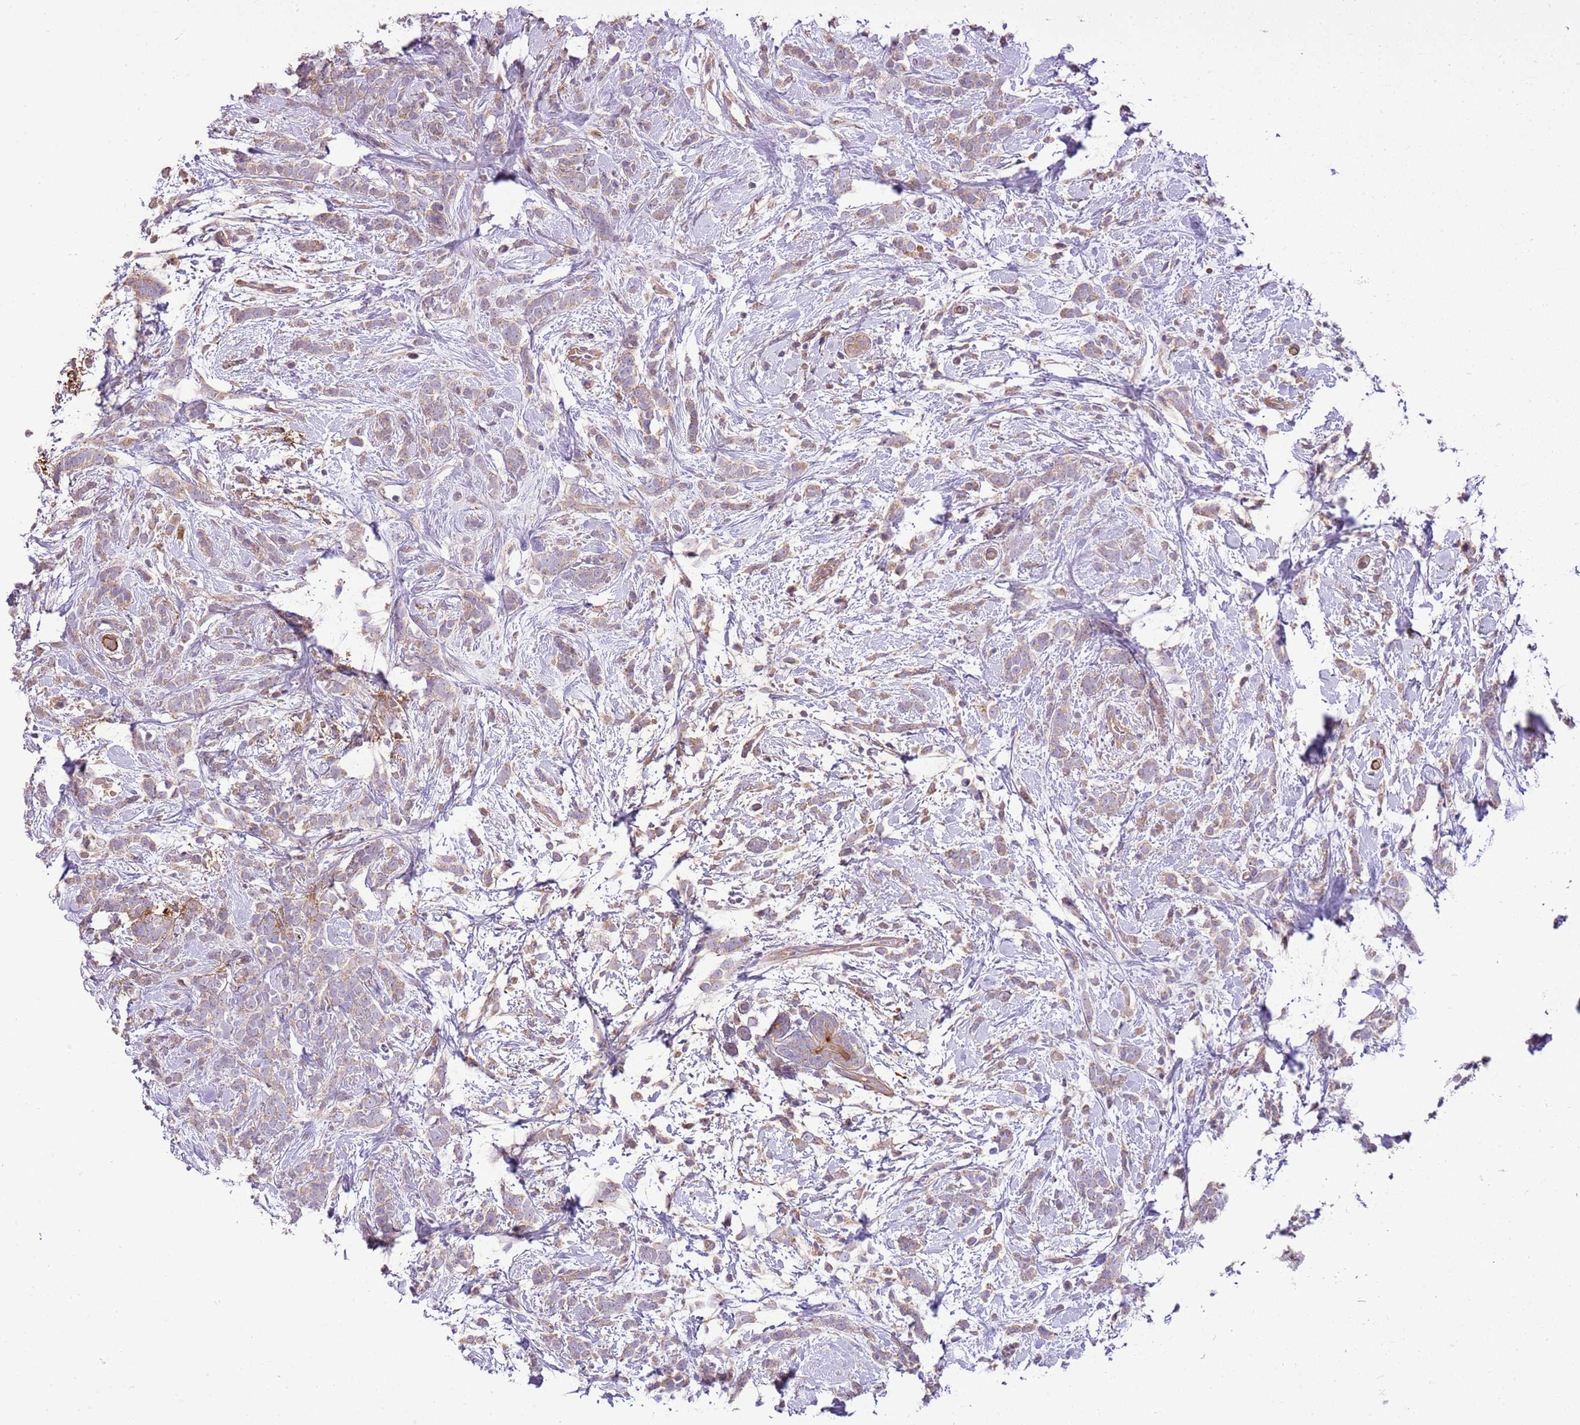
{"staining": {"intensity": "weak", "quantity": "25%-75%", "location": "cytoplasmic/membranous"}, "tissue": "breast cancer", "cell_type": "Tumor cells", "image_type": "cancer", "snomed": [{"axis": "morphology", "description": "Lobular carcinoma"}, {"axis": "topography", "description": "Breast"}], "caption": "Human breast cancer stained for a protein (brown) displays weak cytoplasmic/membranous positive expression in approximately 25%-75% of tumor cells.", "gene": "RNF128", "patient": {"sex": "female", "age": 58}}